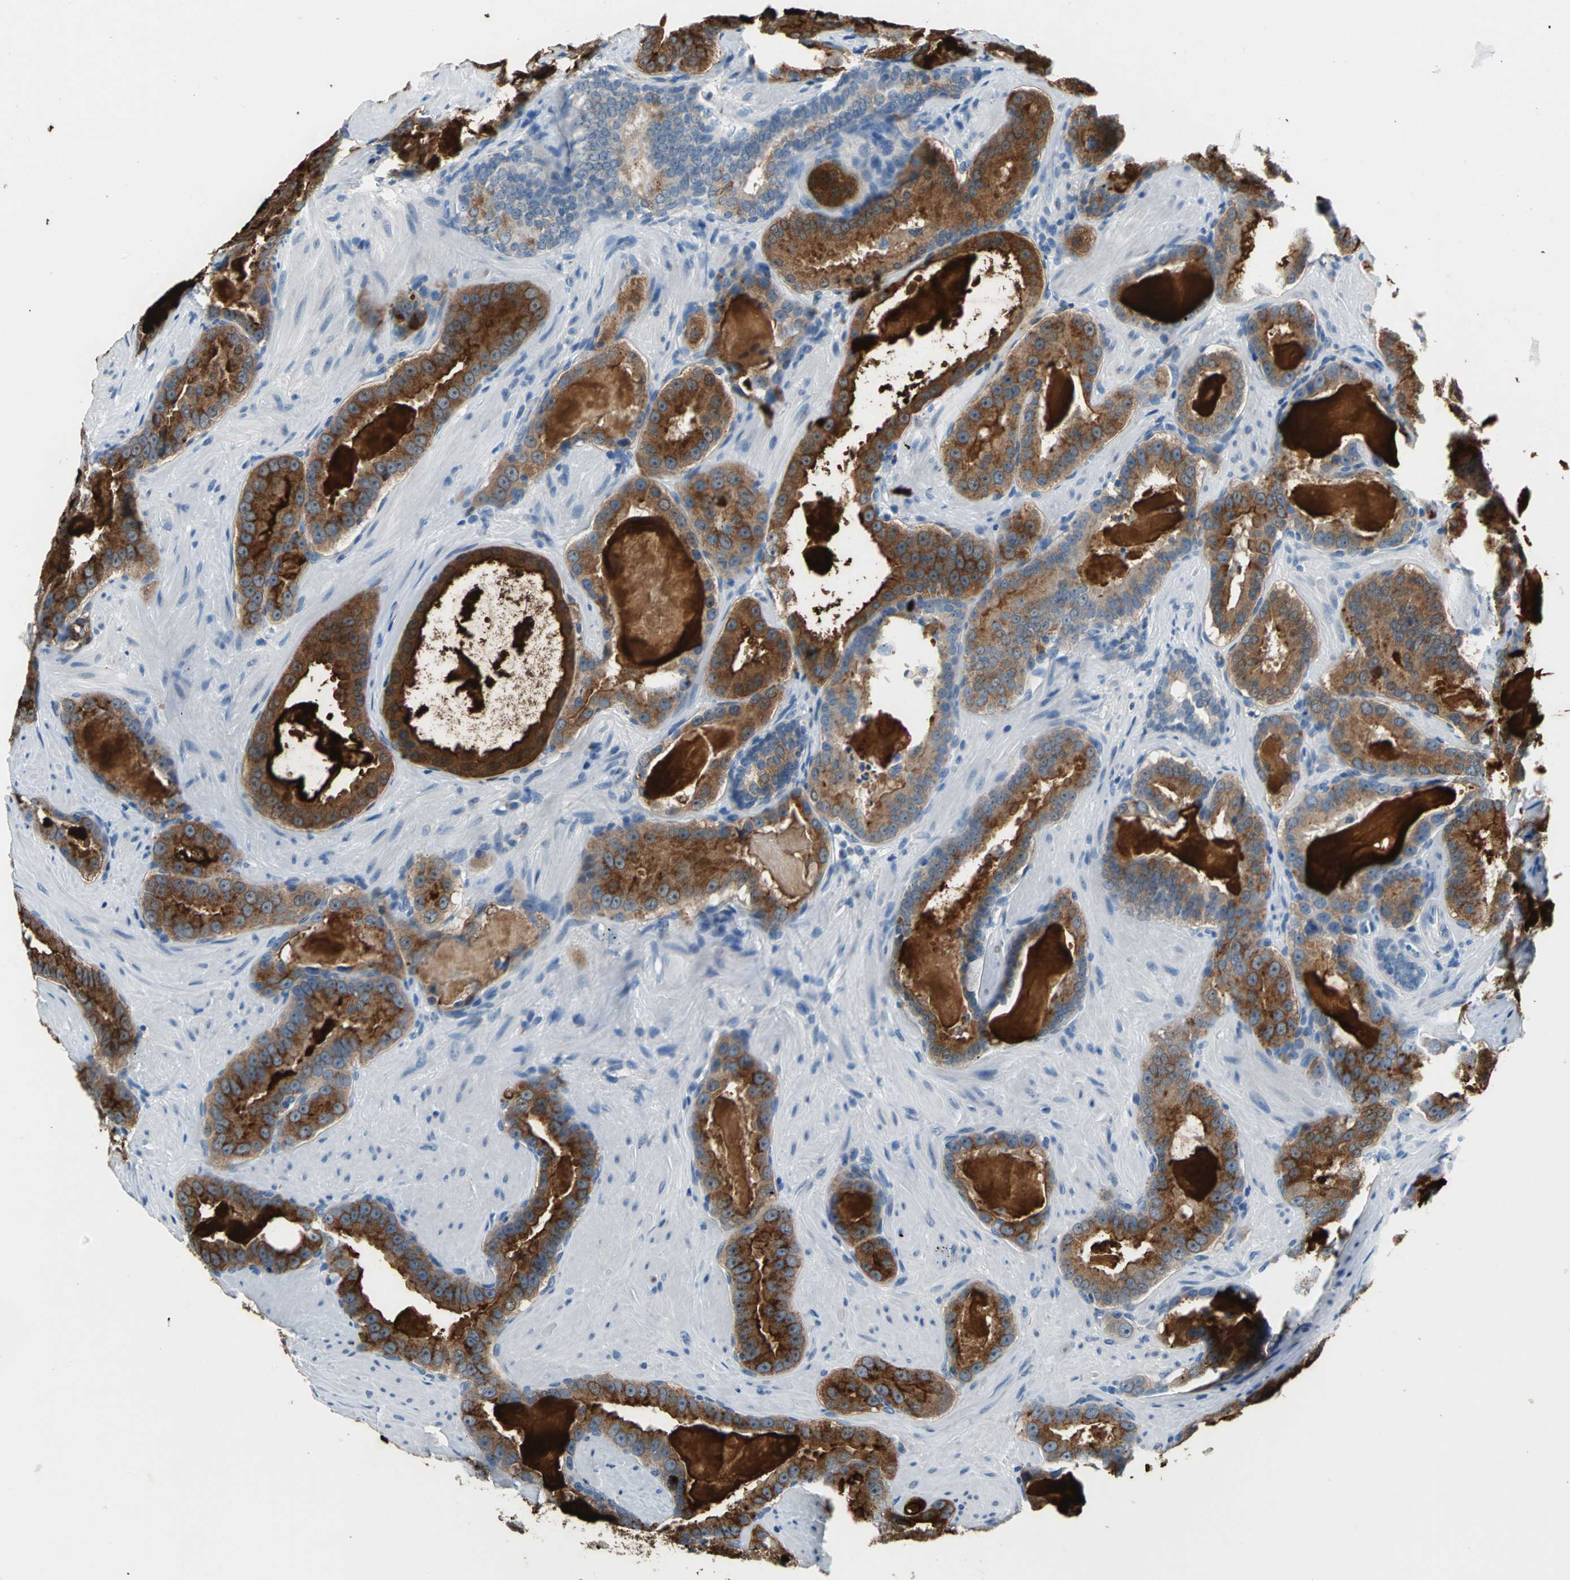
{"staining": {"intensity": "strong", "quantity": ">75%", "location": "cytoplasmic/membranous"}, "tissue": "prostate cancer", "cell_type": "Tumor cells", "image_type": "cancer", "snomed": [{"axis": "morphology", "description": "Adenocarcinoma, Low grade"}, {"axis": "topography", "description": "Prostate"}], "caption": "Low-grade adenocarcinoma (prostate) stained with a brown dye reveals strong cytoplasmic/membranous positive expression in about >75% of tumor cells.", "gene": "ZNF415", "patient": {"sex": "male", "age": 59}}